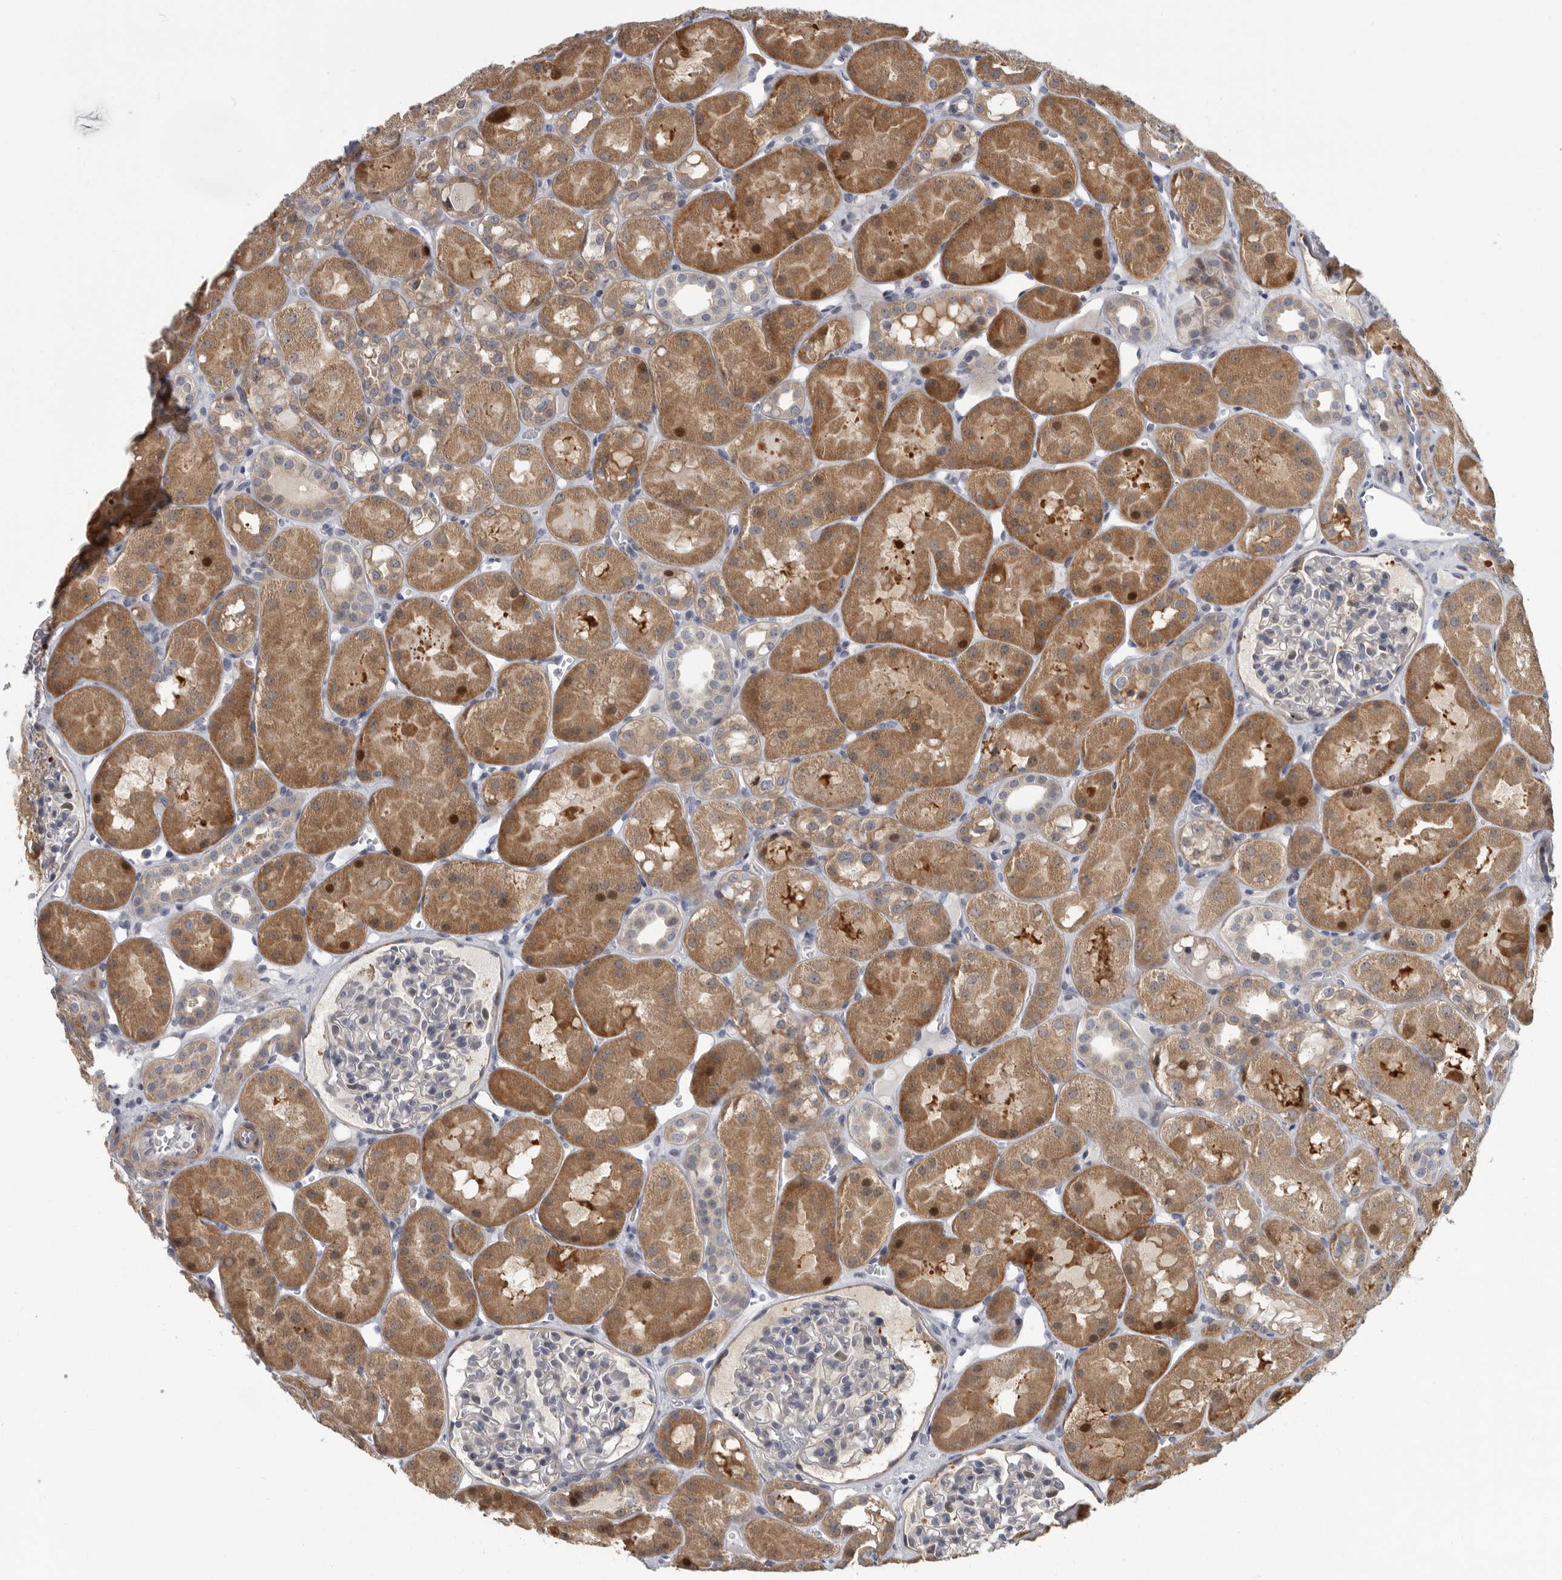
{"staining": {"intensity": "negative", "quantity": "none", "location": "none"}, "tissue": "kidney", "cell_type": "Cells in glomeruli", "image_type": "normal", "snomed": [{"axis": "morphology", "description": "Normal tissue, NOS"}, {"axis": "topography", "description": "Kidney"}], "caption": "There is no significant positivity in cells in glomeruli of kidney. Brightfield microscopy of immunohistochemistry (IHC) stained with DAB (3,3'-diaminobenzidine) (brown) and hematoxylin (blue), captured at high magnification.", "gene": "PDE7A", "patient": {"sex": "male", "age": 16}}